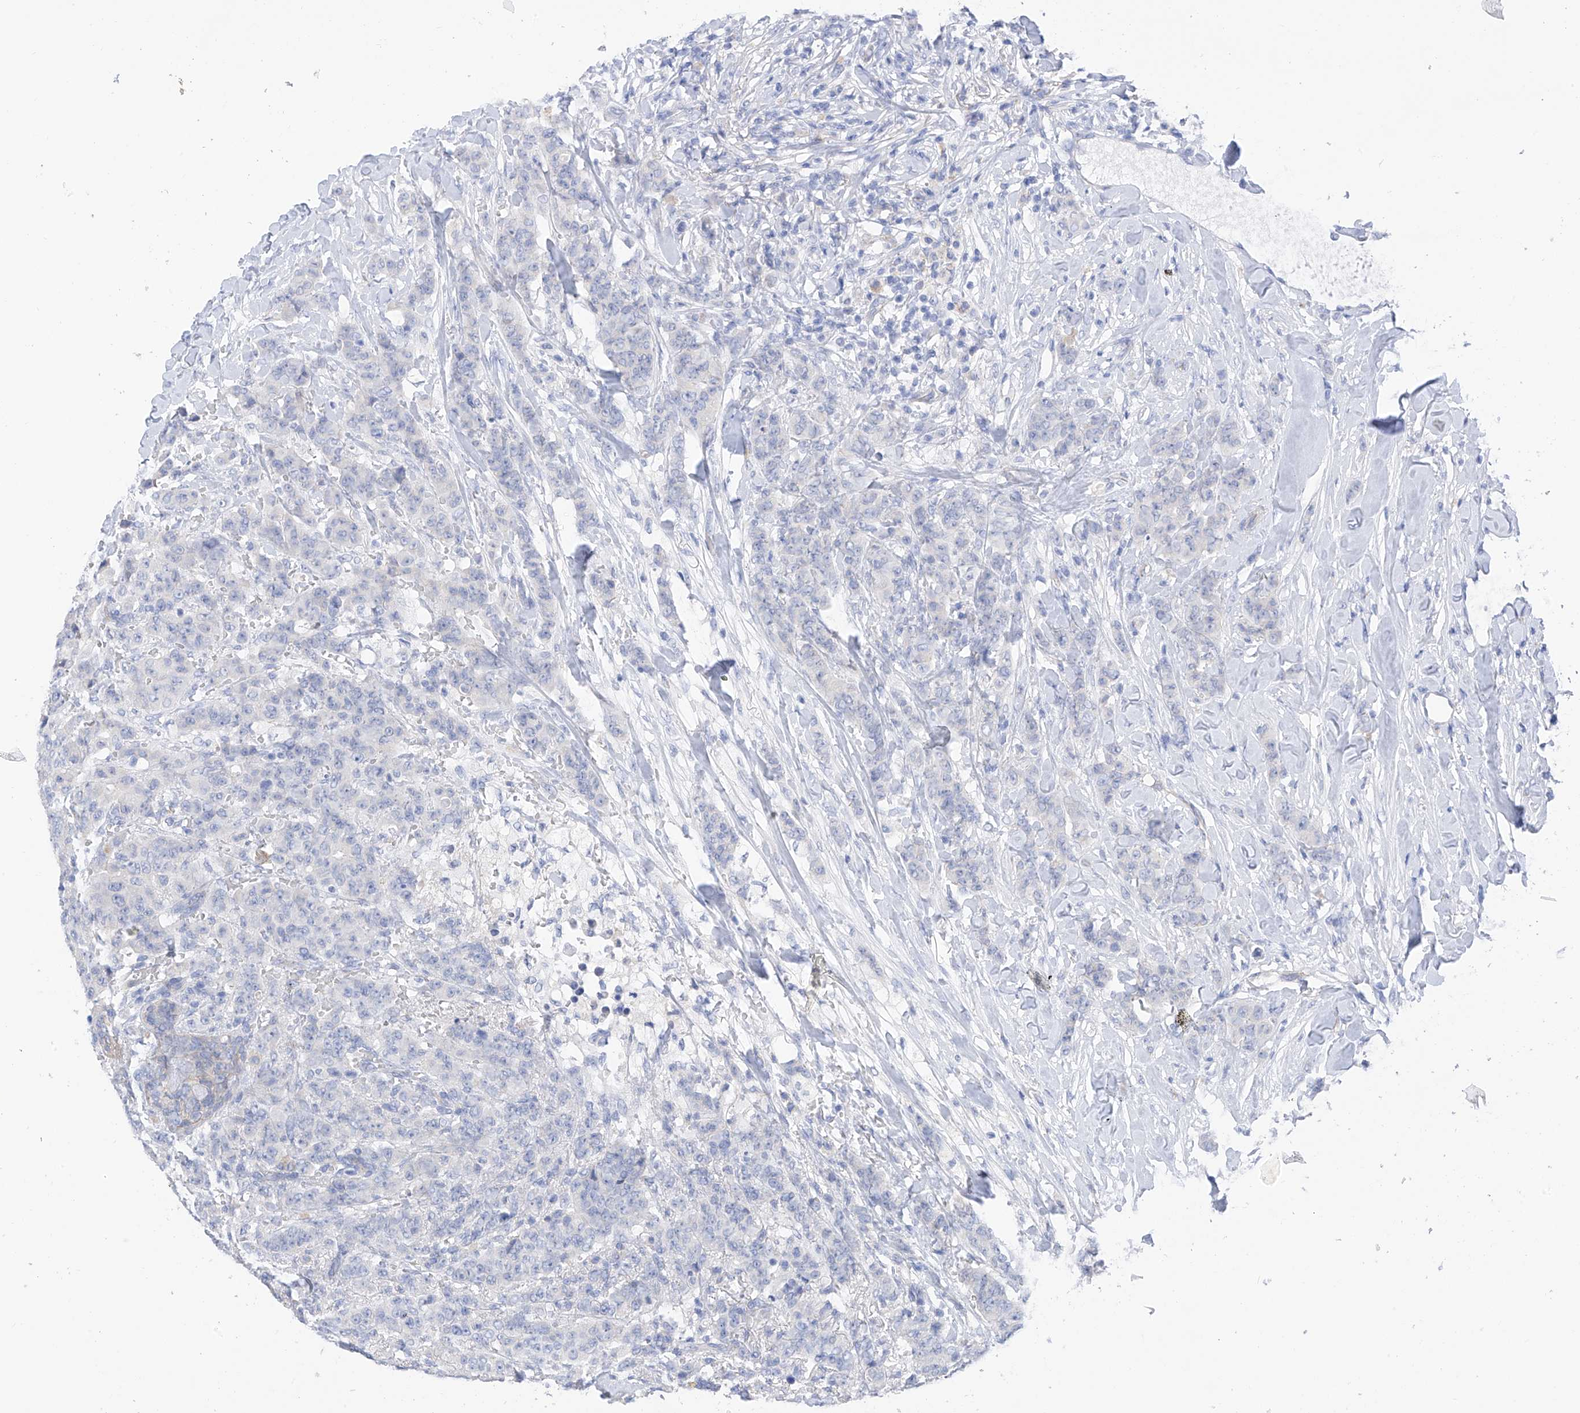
{"staining": {"intensity": "negative", "quantity": "none", "location": "none"}, "tissue": "breast cancer", "cell_type": "Tumor cells", "image_type": "cancer", "snomed": [{"axis": "morphology", "description": "Duct carcinoma"}, {"axis": "topography", "description": "Breast"}], "caption": "Breast cancer (invasive ductal carcinoma) stained for a protein using immunohistochemistry (IHC) reveals no positivity tumor cells.", "gene": "ITGA9", "patient": {"sex": "female", "age": 40}}